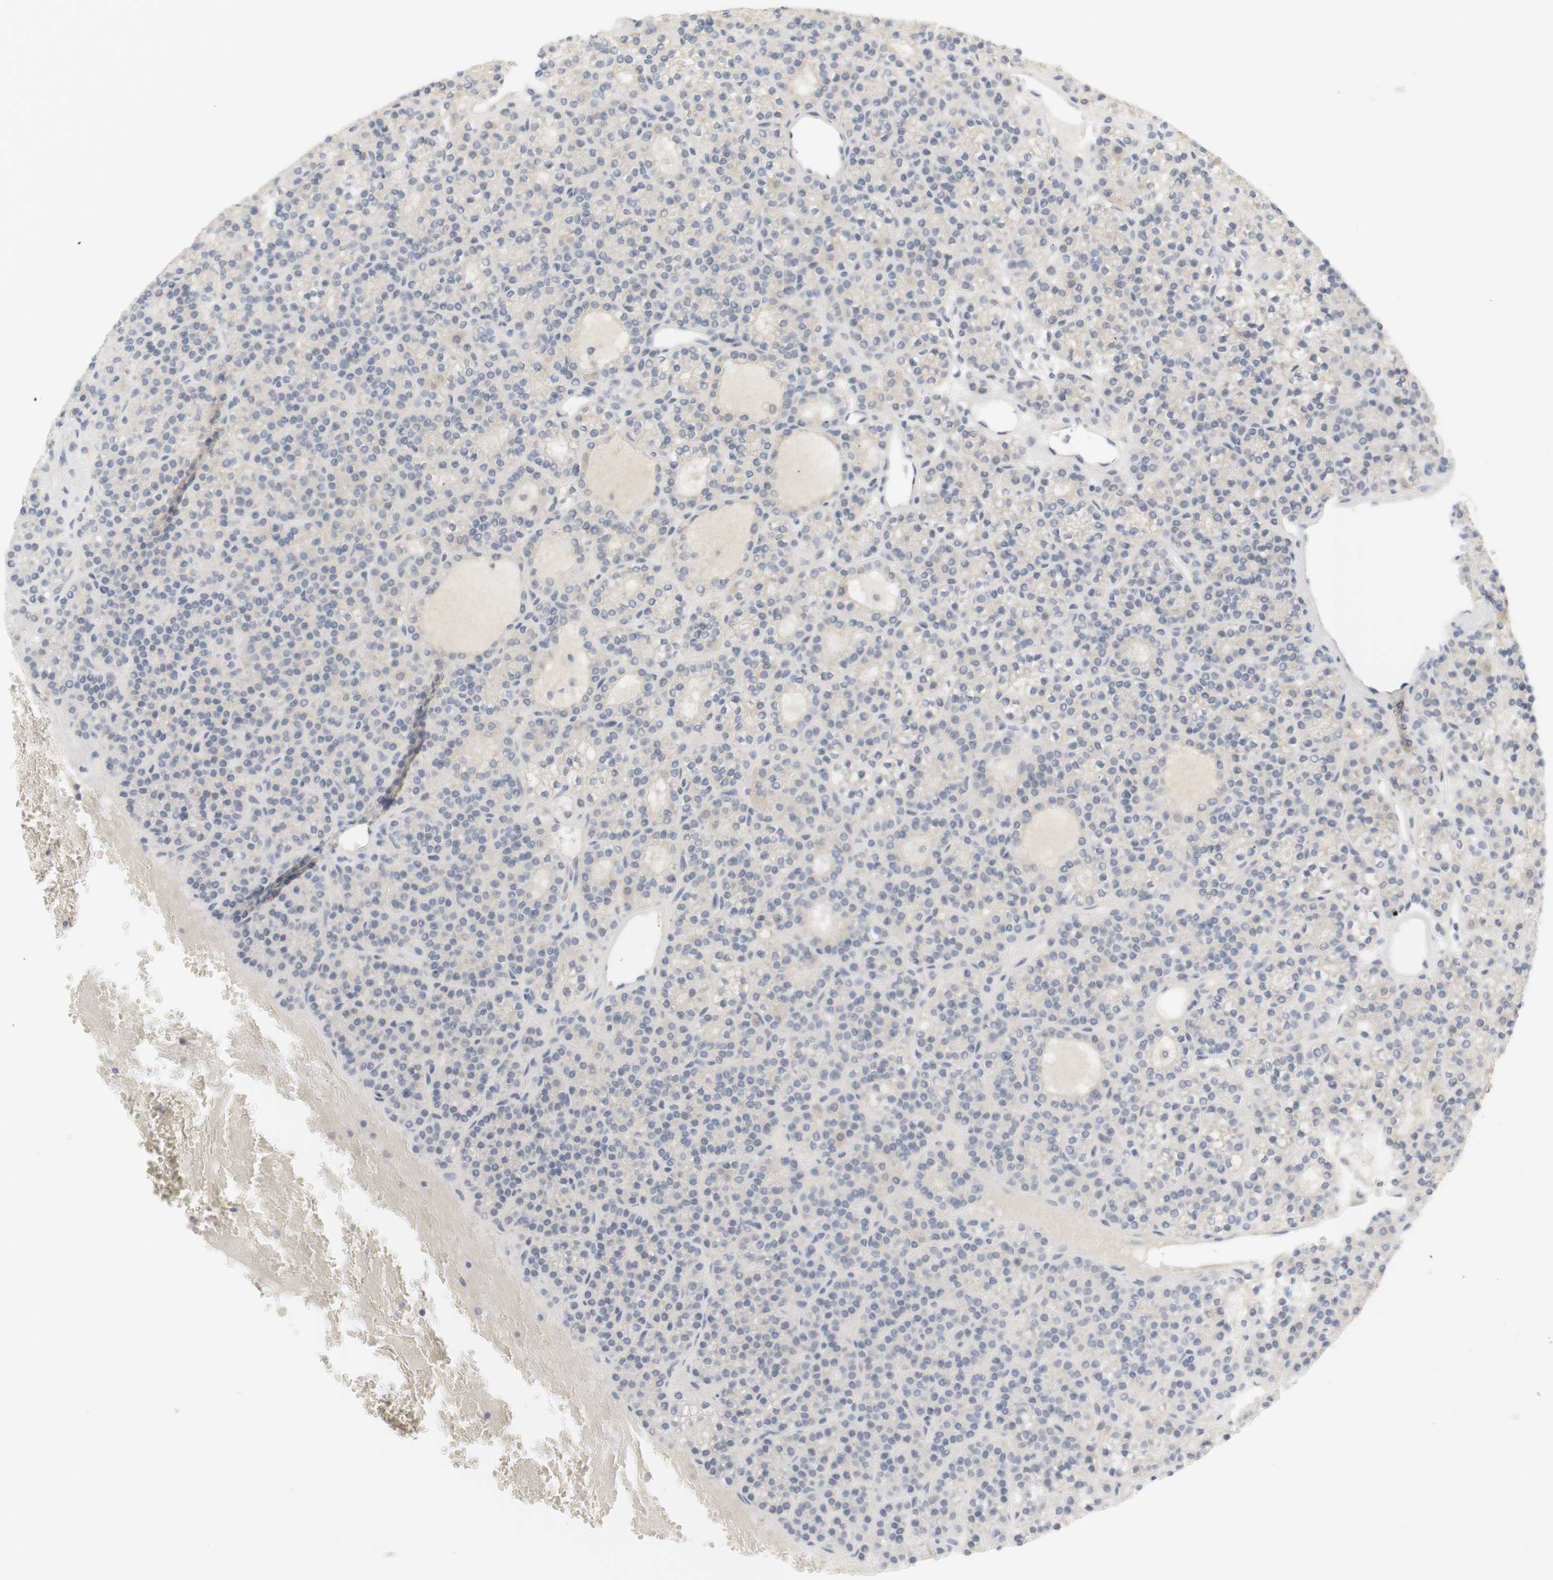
{"staining": {"intensity": "weak", "quantity": "25%-75%", "location": "cytoplasmic/membranous"}, "tissue": "parathyroid gland", "cell_type": "Glandular cells", "image_type": "normal", "snomed": [{"axis": "morphology", "description": "Normal tissue, NOS"}, {"axis": "morphology", "description": "Adenoma, NOS"}, {"axis": "topography", "description": "Parathyroid gland"}], "caption": "This micrograph displays IHC staining of unremarkable parathyroid gland, with low weak cytoplasmic/membranous expression in about 25%-75% of glandular cells.", "gene": "RTN3", "patient": {"sex": "female", "age": 64}}